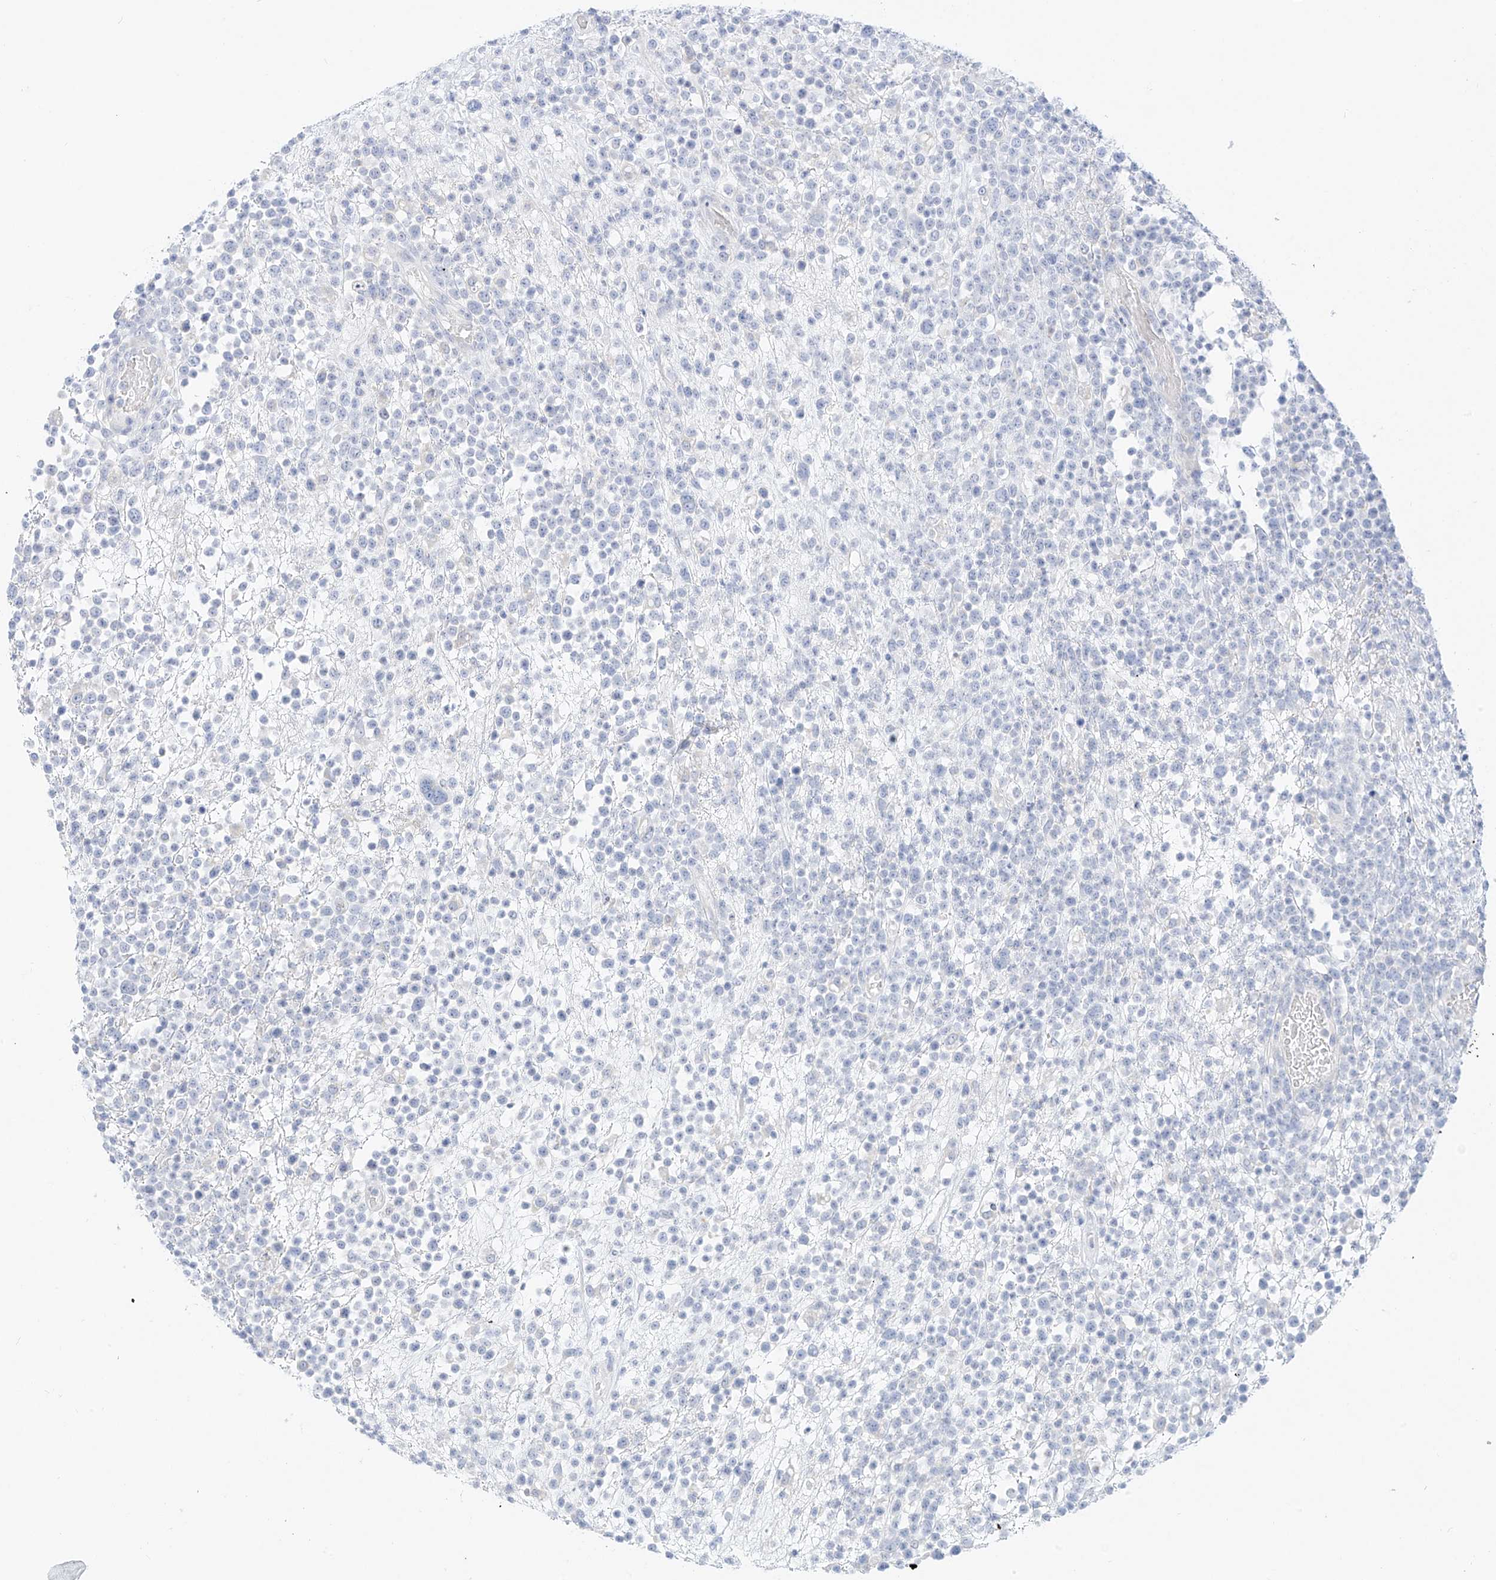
{"staining": {"intensity": "negative", "quantity": "none", "location": "none"}, "tissue": "lymphoma", "cell_type": "Tumor cells", "image_type": "cancer", "snomed": [{"axis": "morphology", "description": "Malignant lymphoma, non-Hodgkin's type, High grade"}, {"axis": "topography", "description": "Colon"}], "caption": "A high-resolution histopathology image shows immunohistochemistry staining of lymphoma, which exhibits no significant expression in tumor cells.", "gene": "ST3GAL5", "patient": {"sex": "female", "age": 53}}